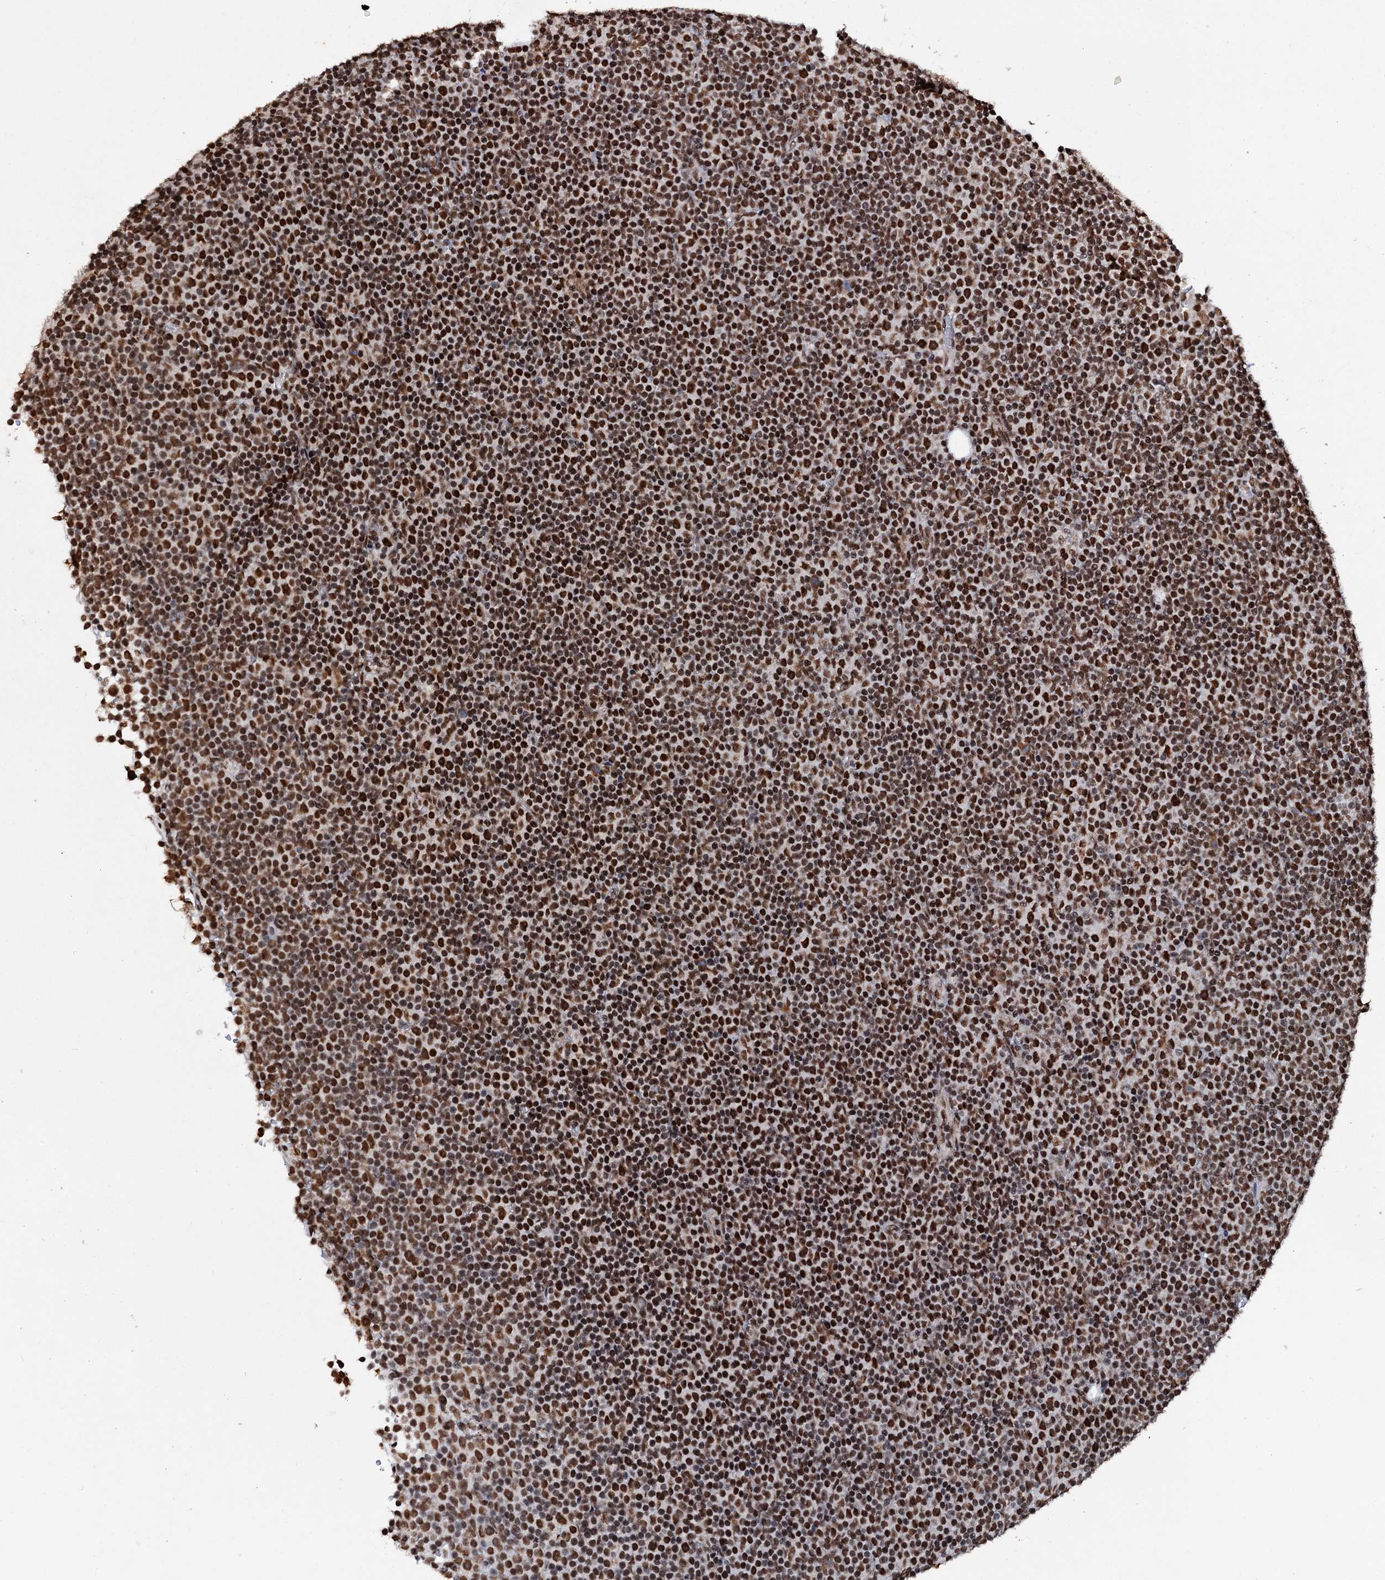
{"staining": {"intensity": "strong", "quantity": ">75%", "location": "nuclear"}, "tissue": "lymphoma", "cell_type": "Tumor cells", "image_type": "cancer", "snomed": [{"axis": "morphology", "description": "Malignant lymphoma, non-Hodgkin's type, Low grade"}, {"axis": "topography", "description": "Lymph node"}], "caption": "Low-grade malignant lymphoma, non-Hodgkin's type tissue demonstrates strong nuclear staining in about >75% of tumor cells, visualized by immunohistochemistry. (DAB (3,3'-diaminobenzidine) = brown stain, brightfield microscopy at high magnification).", "gene": "MATR3", "patient": {"sex": "female", "age": 67}}